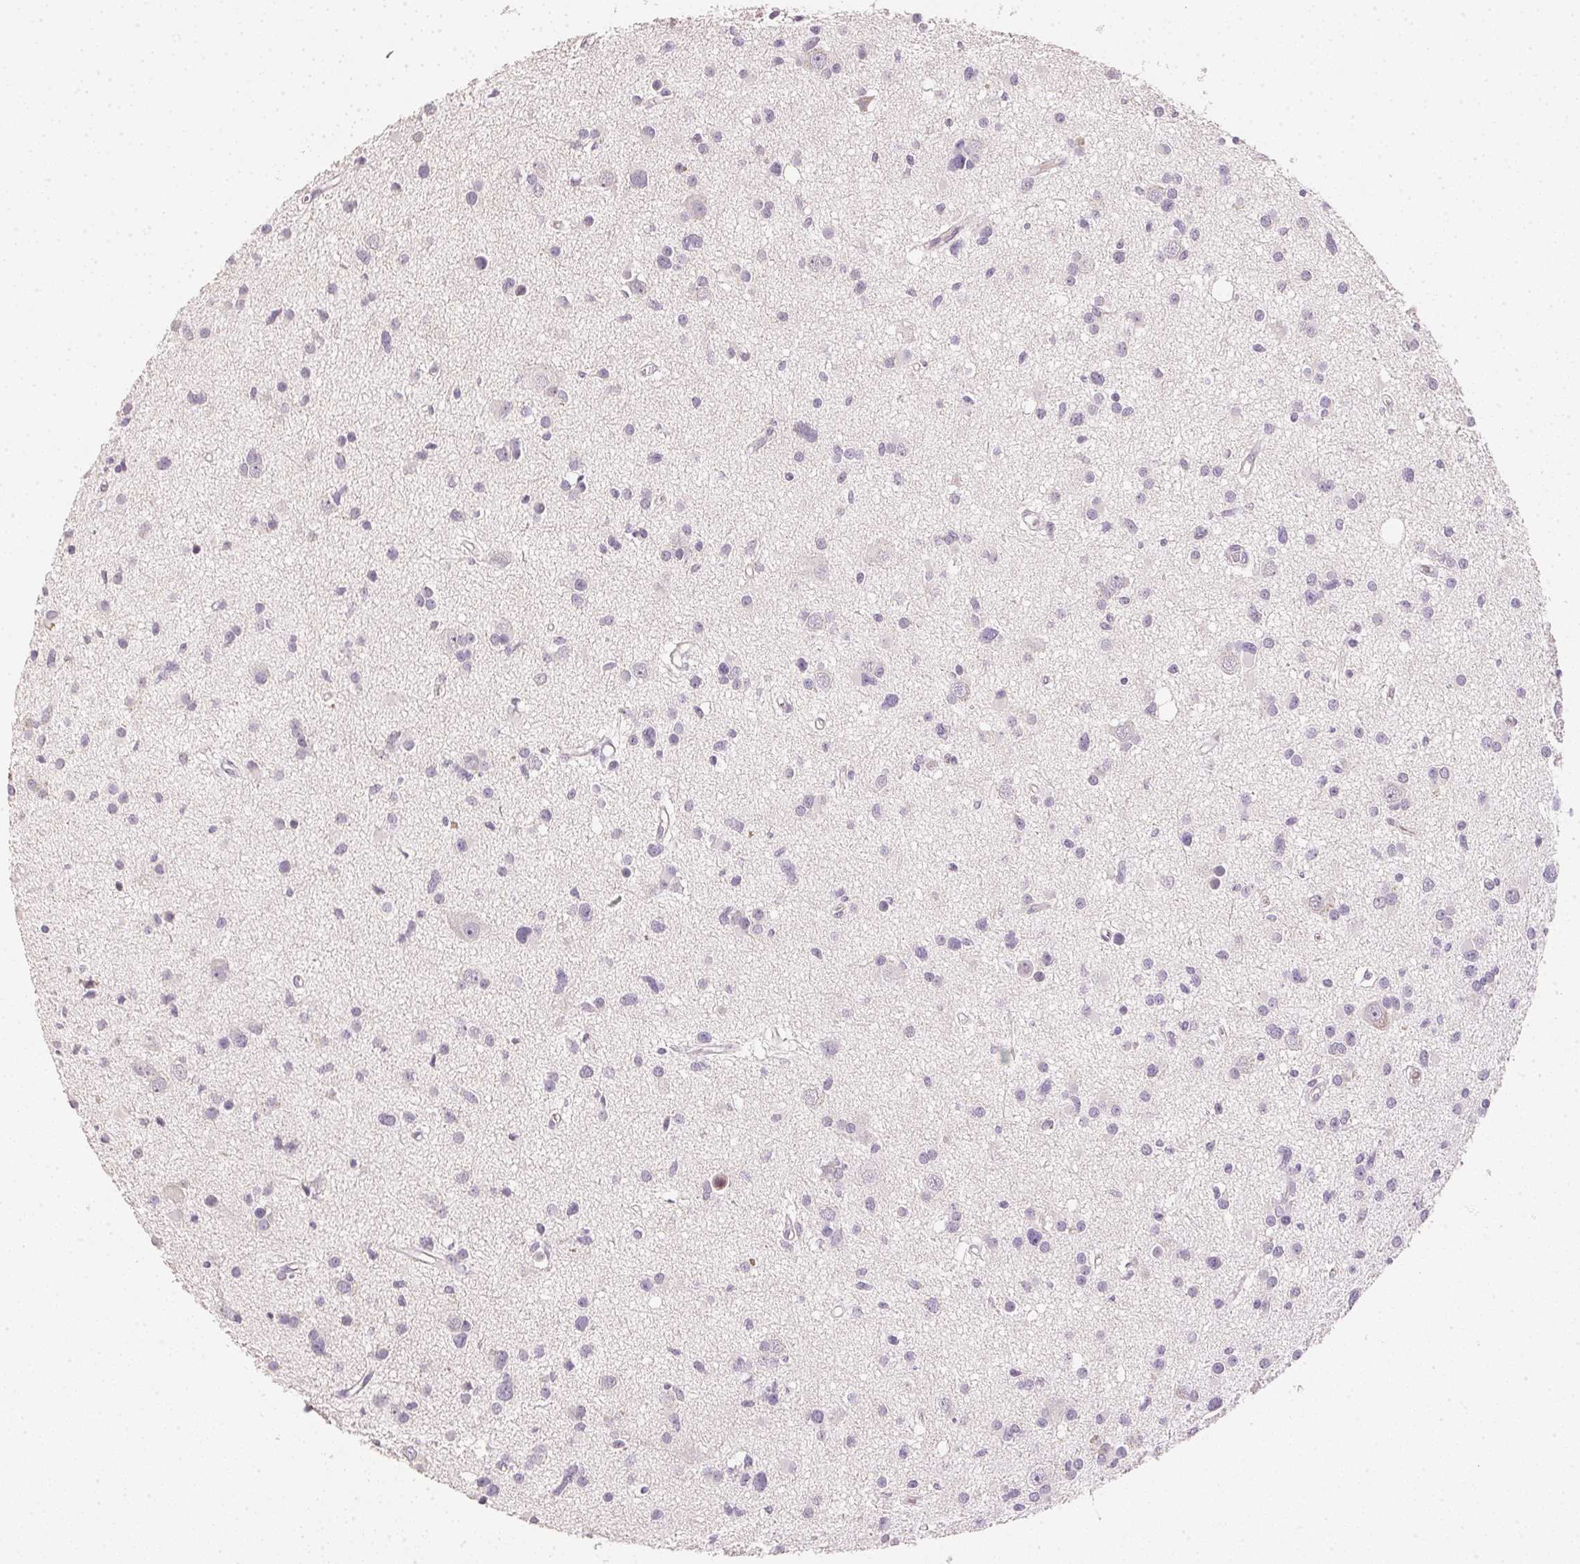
{"staining": {"intensity": "negative", "quantity": "none", "location": "none"}, "tissue": "glioma", "cell_type": "Tumor cells", "image_type": "cancer", "snomed": [{"axis": "morphology", "description": "Glioma, malignant, High grade"}, {"axis": "topography", "description": "Brain"}], "caption": "Tumor cells show no significant expression in malignant glioma (high-grade).", "gene": "DHCR24", "patient": {"sex": "male", "age": 54}}